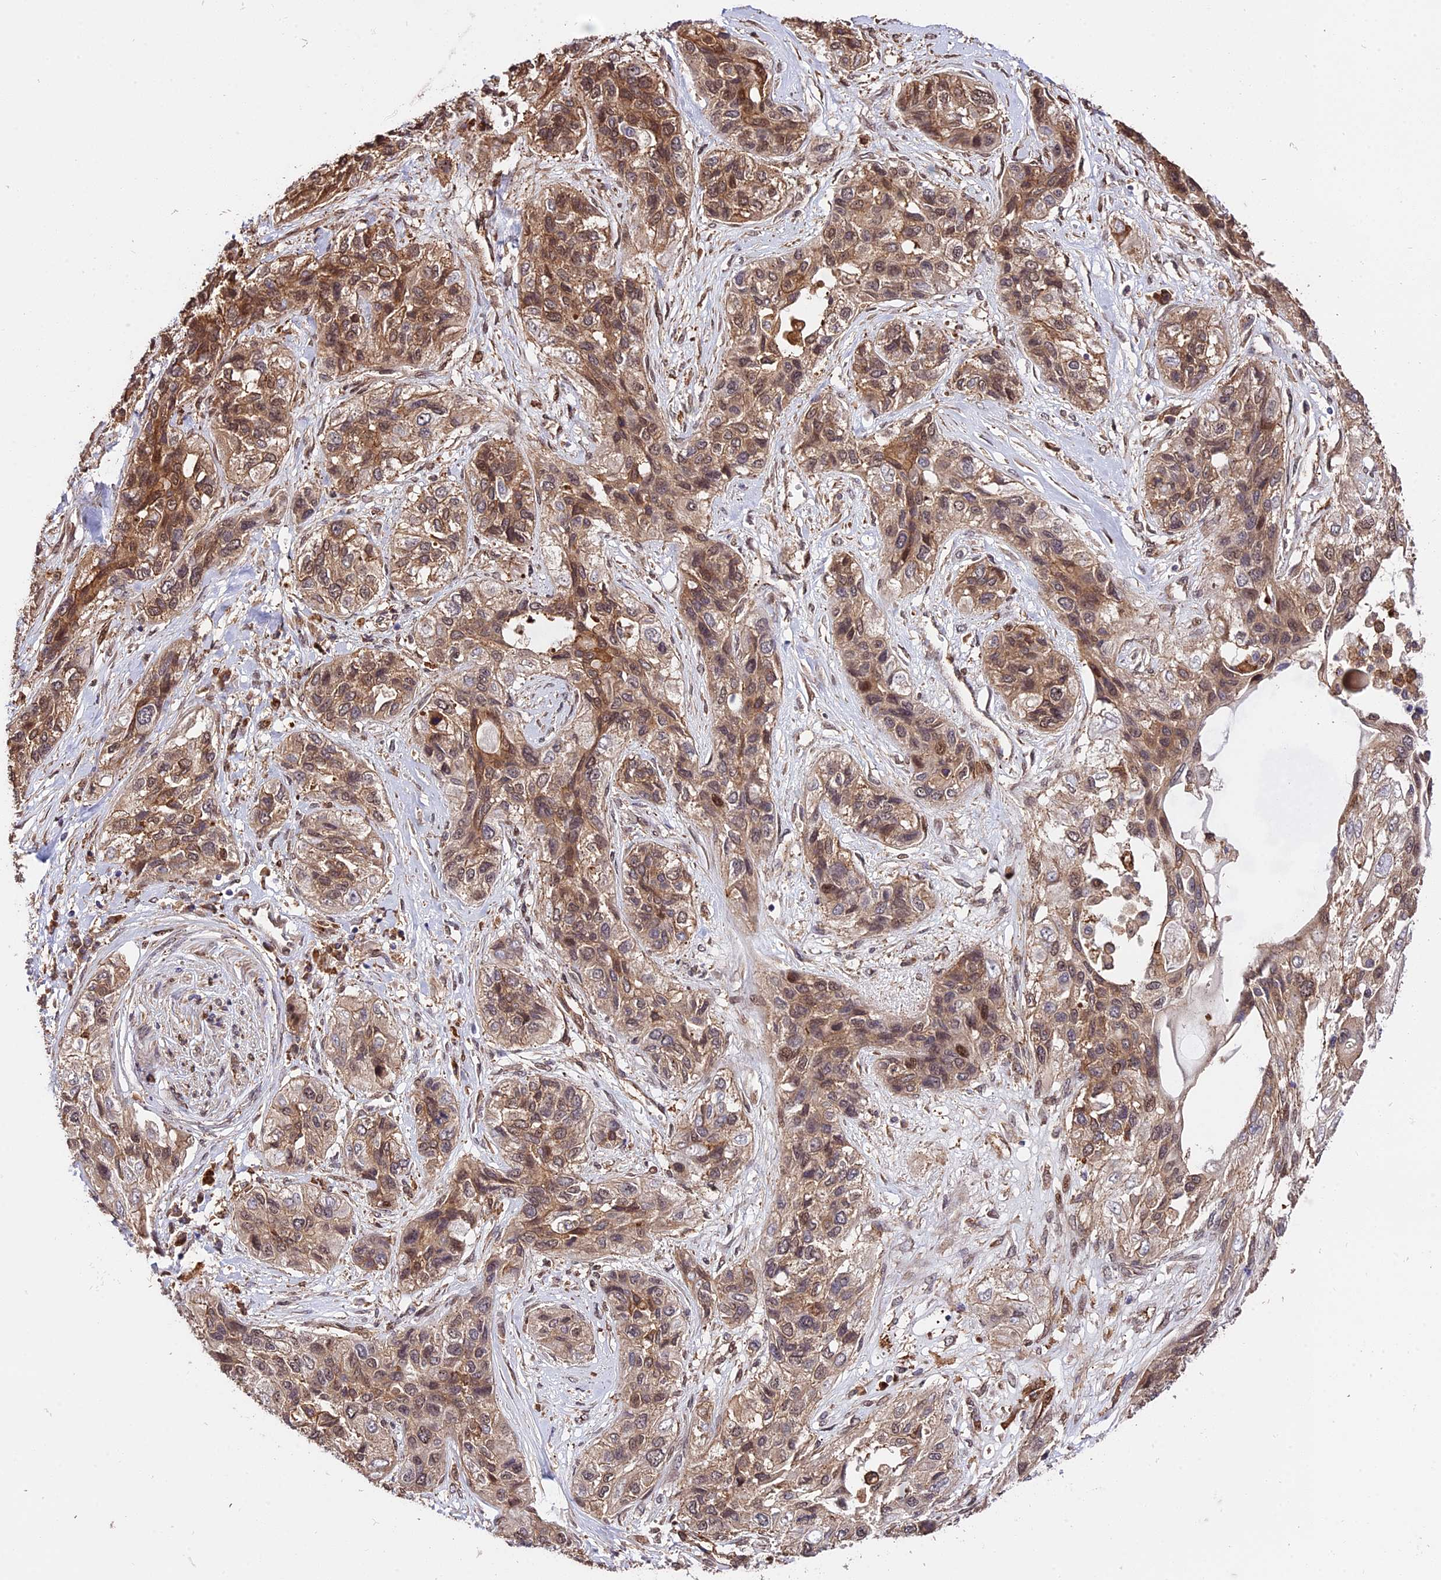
{"staining": {"intensity": "weak", "quantity": ">75%", "location": "cytoplasmic/membranous,nuclear"}, "tissue": "lung cancer", "cell_type": "Tumor cells", "image_type": "cancer", "snomed": [{"axis": "morphology", "description": "Squamous cell carcinoma, NOS"}, {"axis": "topography", "description": "Lung"}], "caption": "Tumor cells display low levels of weak cytoplasmic/membranous and nuclear expression in approximately >75% of cells in lung cancer (squamous cell carcinoma). Using DAB (3,3'-diaminobenzidine) (brown) and hematoxylin (blue) stains, captured at high magnification using brightfield microscopy.", "gene": "HERPUD1", "patient": {"sex": "female", "age": 70}}